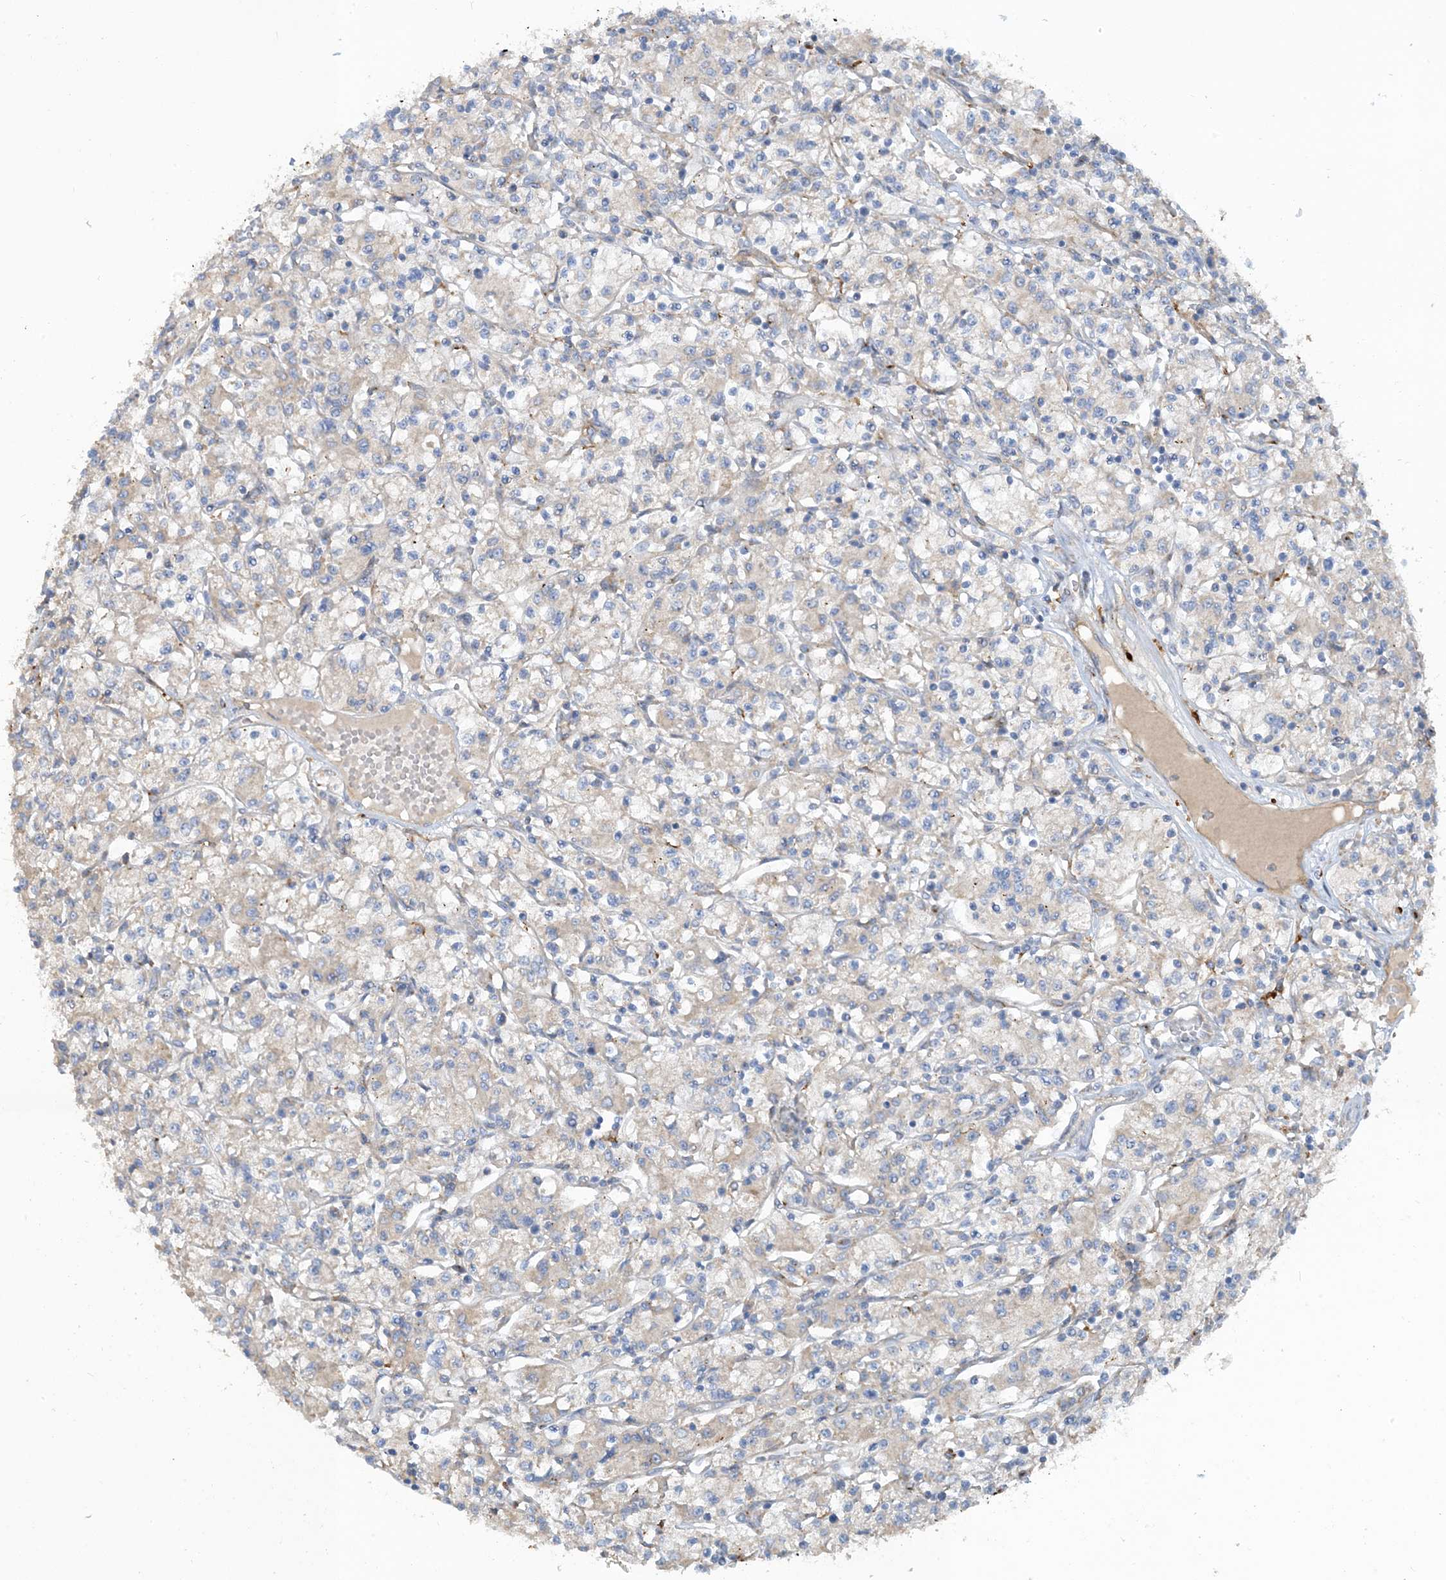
{"staining": {"intensity": "negative", "quantity": "none", "location": "none"}, "tissue": "renal cancer", "cell_type": "Tumor cells", "image_type": "cancer", "snomed": [{"axis": "morphology", "description": "Adenocarcinoma, NOS"}, {"axis": "topography", "description": "Kidney"}], "caption": "High power microscopy histopathology image of an immunohistochemistry histopathology image of renal cancer, revealing no significant staining in tumor cells. (DAB (3,3'-diaminobenzidine) immunohistochemistry visualized using brightfield microscopy, high magnification).", "gene": "PEAR1", "patient": {"sex": "female", "age": 59}}